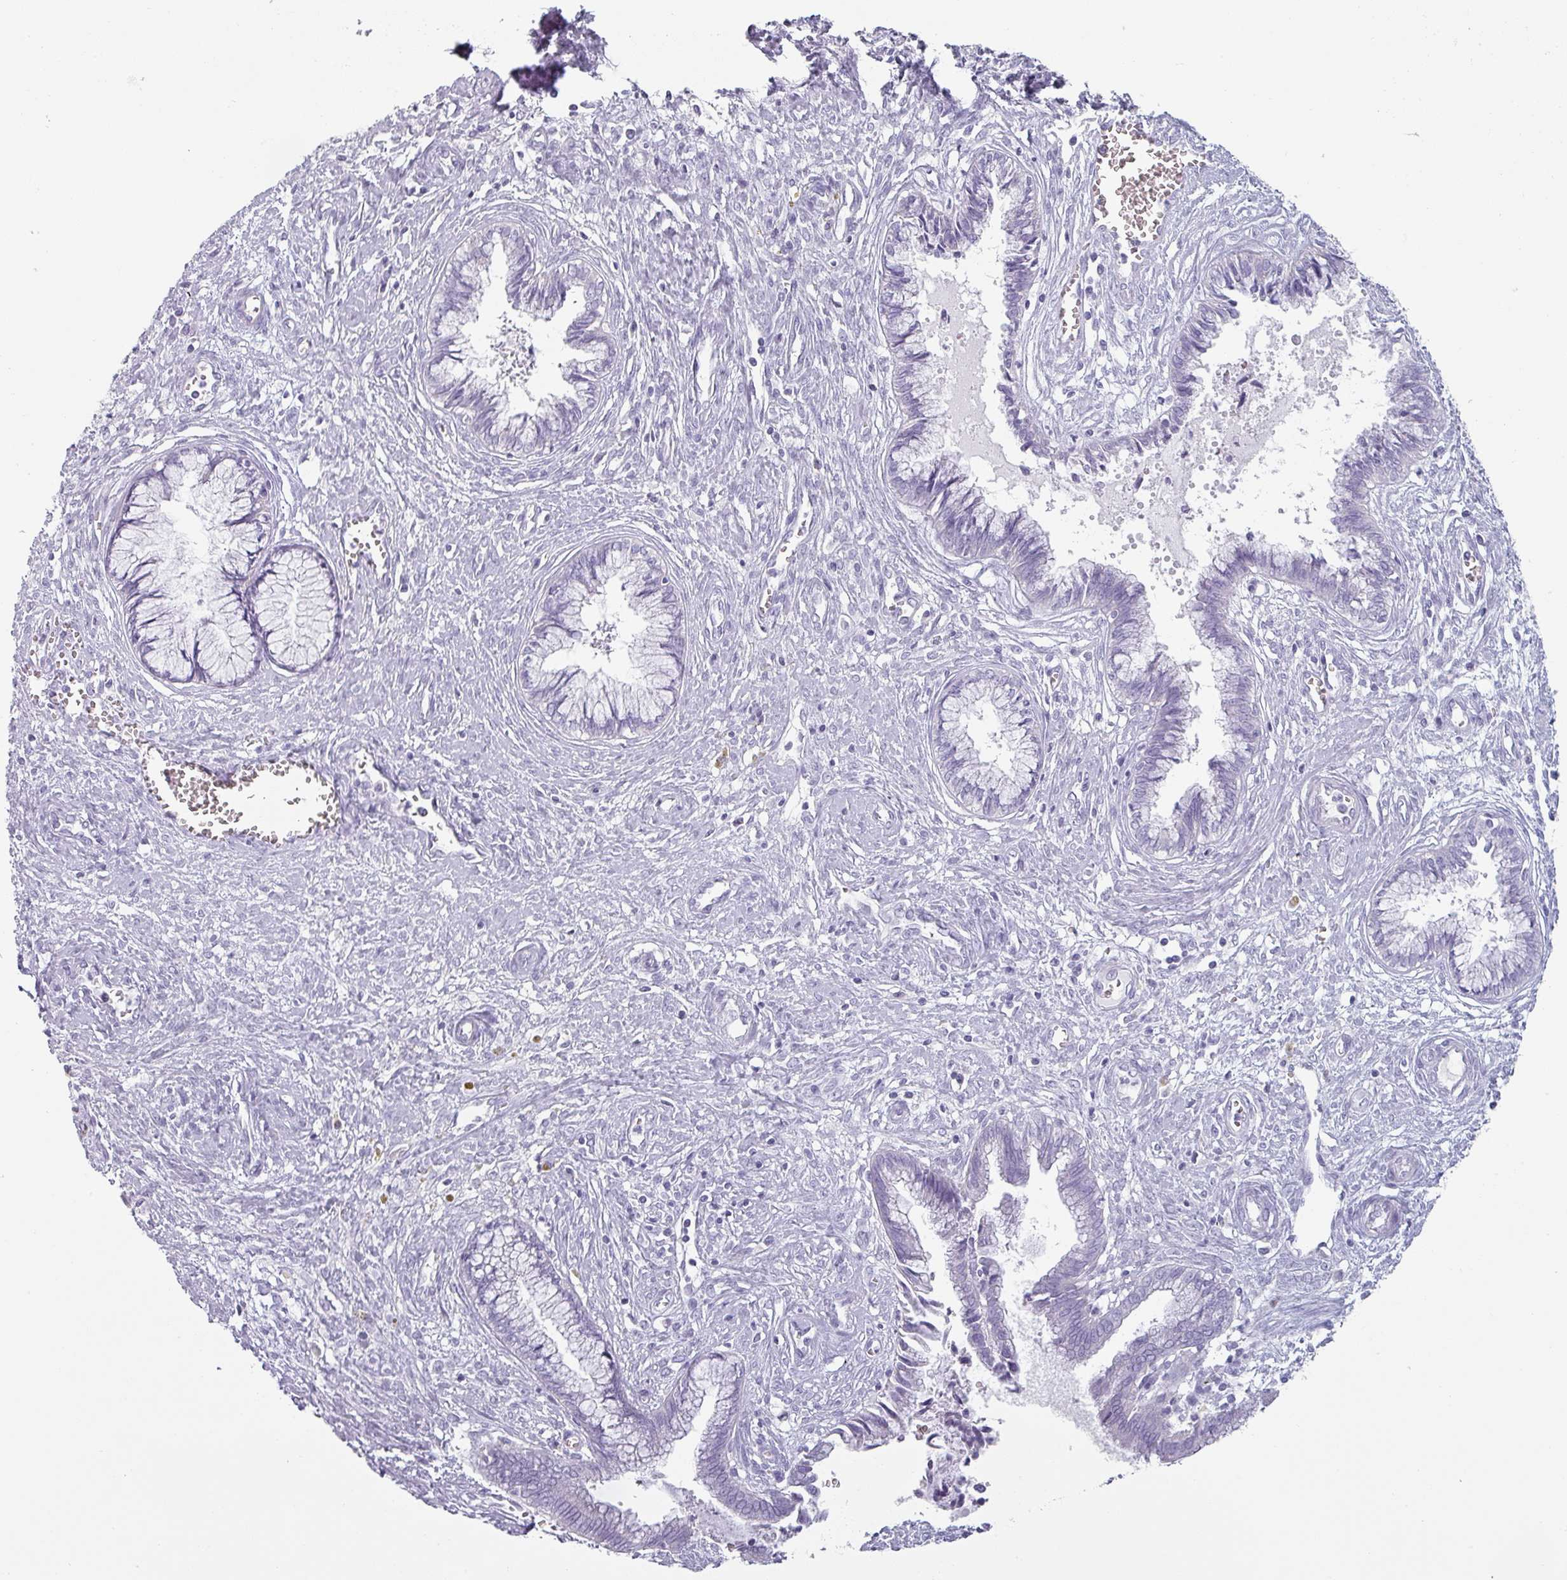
{"staining": {"intensity": "negative", "quantity": "none", "location": "none"}, "tissue": "cervical cancer", "cell_type": "Tumor cells", "image_type": "cancer", "snomed": [{"axis": "morphology", "description": "Adenocarcinoma, NOS"}, {"axis": "topography", "description": "Cervix"}], "caption": "DAB (3,3'-diaminobenzidine) immunohistochemical staining of cervical cancer (adenocarcinoma) shows no significant positivity in tumor cells. (Immunohistochemistry (ihc), brightfield microscopy, high magnification).", "gene": "SFTPA1", "patient": {"sex": "female", "age": 44}}